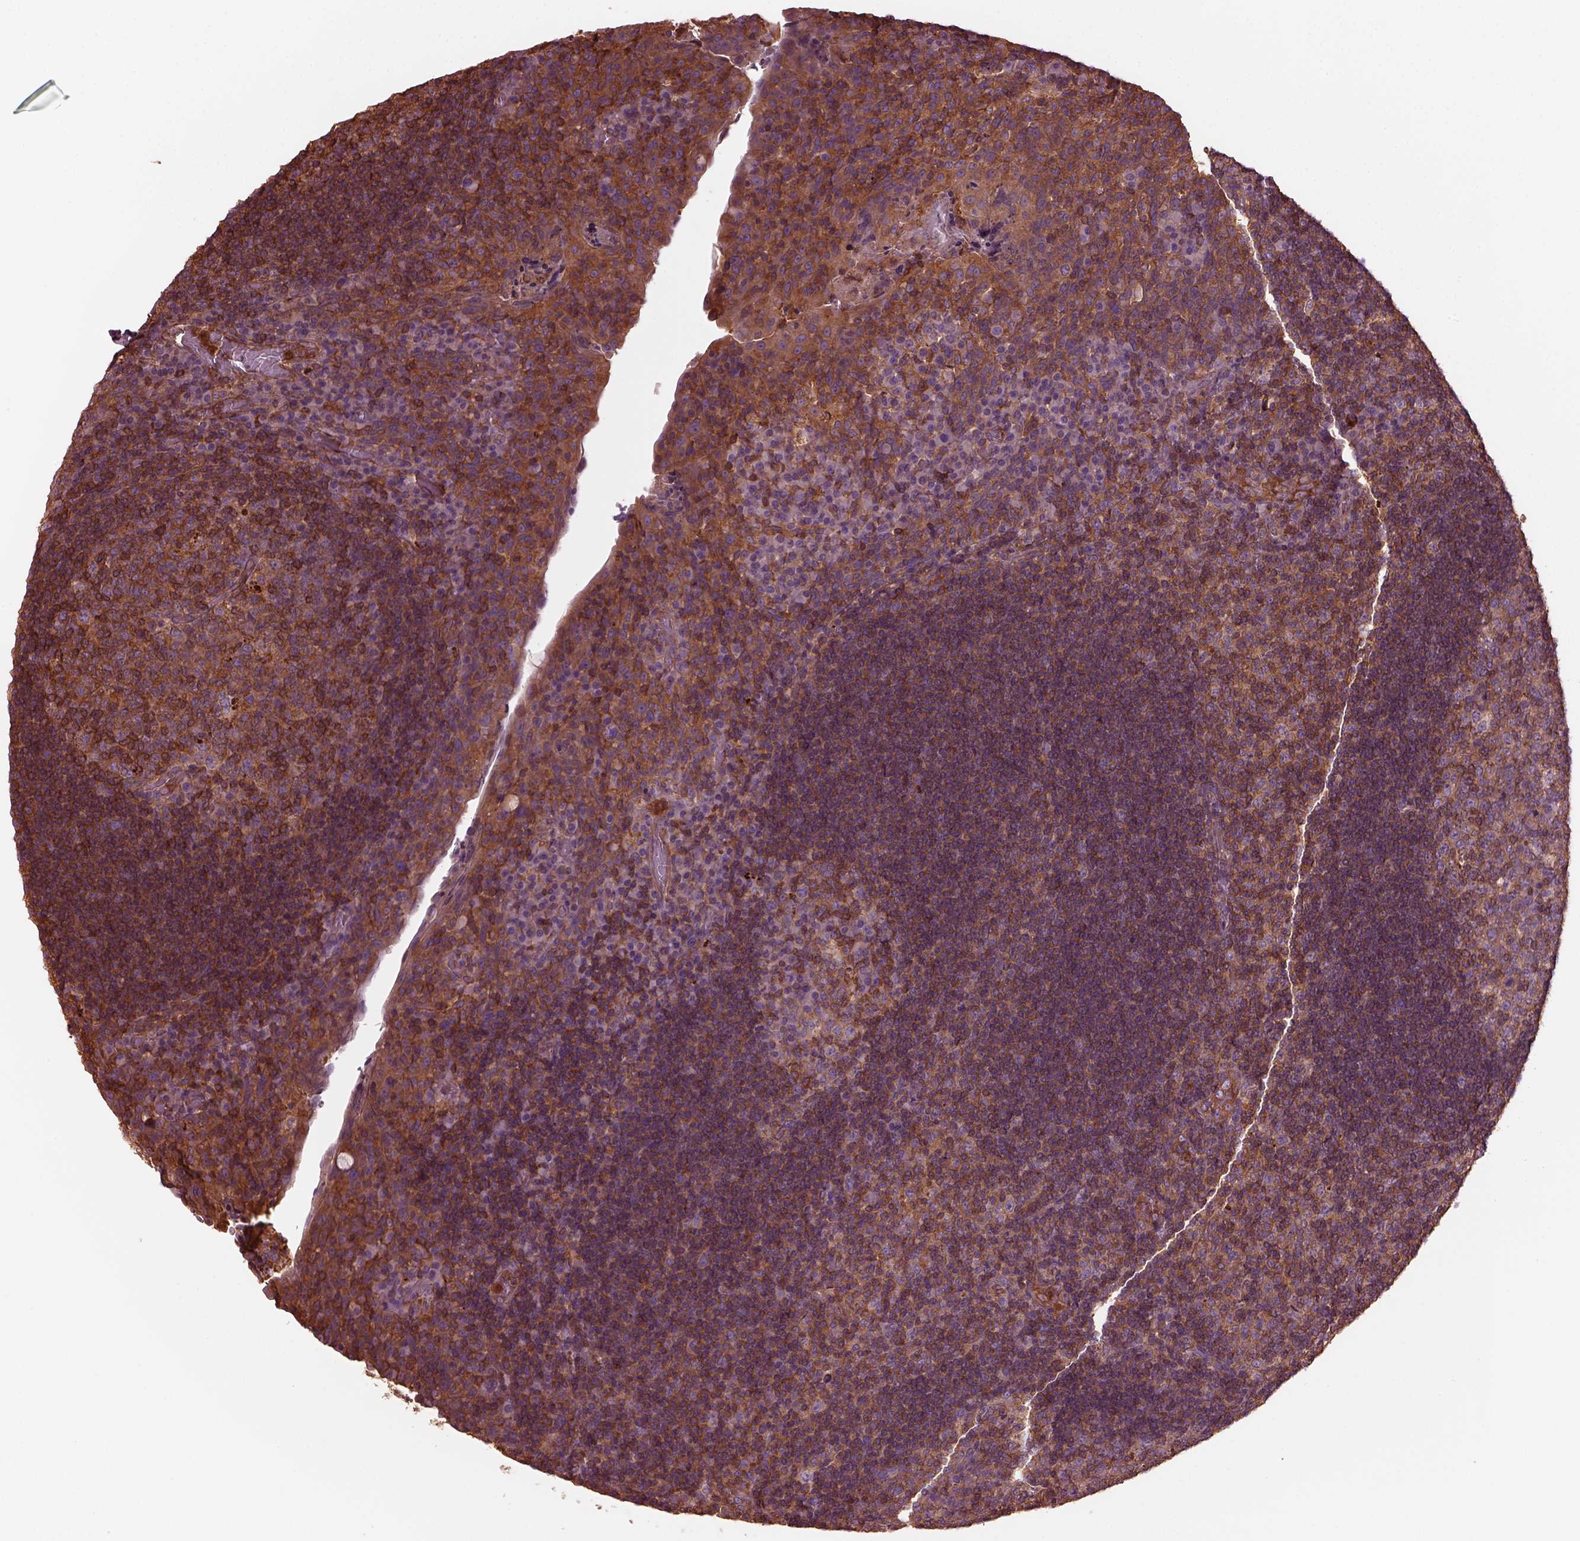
{"staining": {"intensity": "moderate", "quantity": ">75%", "location": "cytoplasmic/membranous"}, "tissue": "tonsil", "cell_type": "Germinal center cells", "image_type": "normal", "snomed": [{"axis": "morphology", "description": "Normal tissue, NOS"}, {"axis": "topography", "description": "Tonsil"}], "caption": "The histopathology image shows immunohistochemical staining of benign tonsil. There is moderate cytoplasmic/membranous staining is seen in about >75% of germinal center cells. (IHC, brightfield microscopy, high magnification).", "gene": "MYL1", "patient": {"sex": "male", "age": 17}}